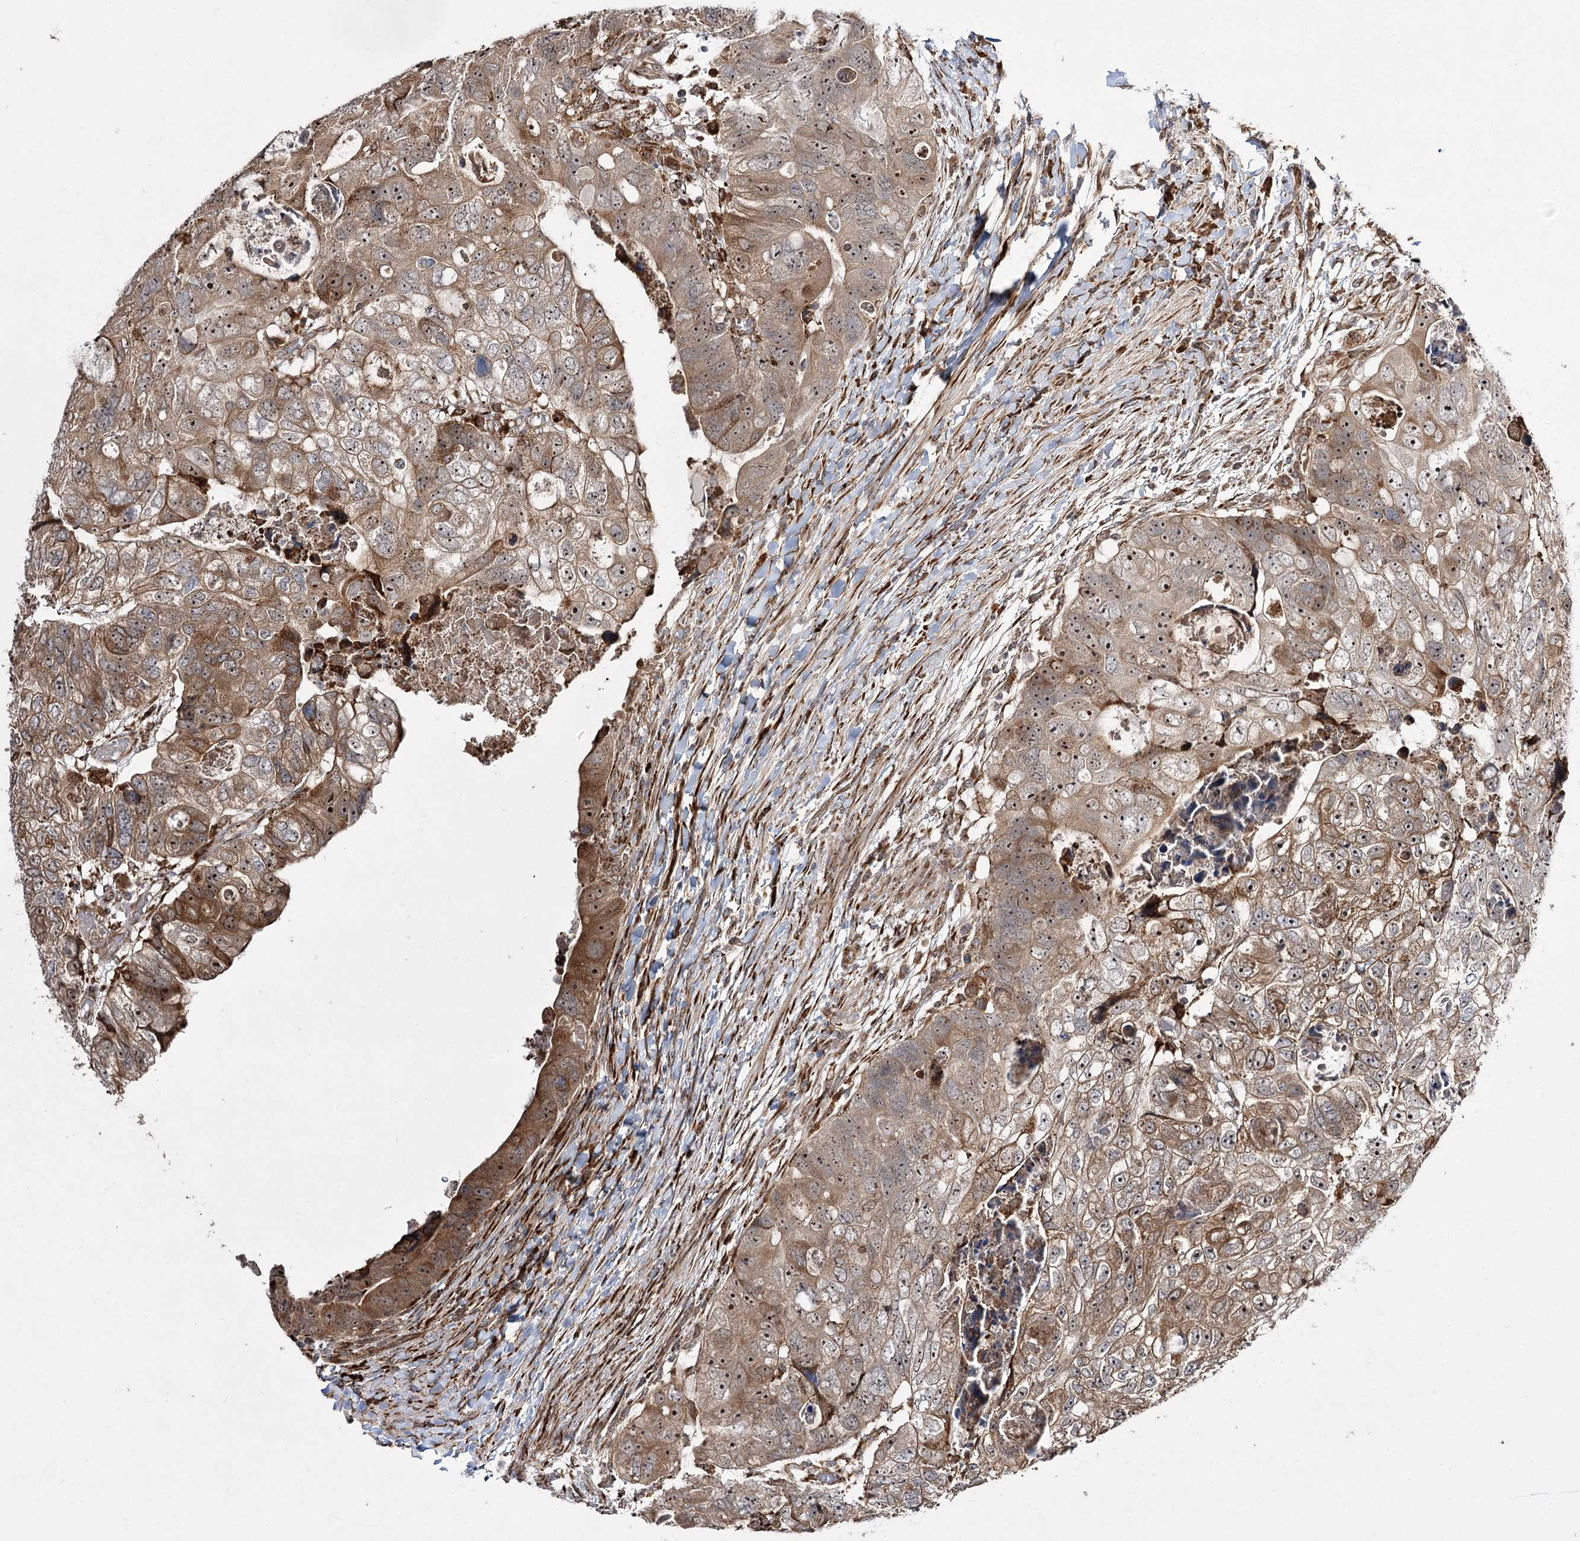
{"staining": {"intensity": "moderate", "quantity": ">75%", "location": "cytoplasmic/membranous,nuclear"}, "tissue": "colorectal cancer", "cell_type": "Tumor cells", "image_type": "cancer", "snomed": [{"axis": "morphology", "description": "Adenocarcinoma, NOS"}, {"axis": "topography", "description": "Rectum"}], "caption": "High-magnification brightfield microscopy of colorectal adenocarcinoma stained with DAB (3,3'-diaminobenzidine) (brown) and counterstained with hematoxylin (blue). tumor cells exhibit moderate cytoplasmic/membranous and nuclear positivity is seen in about>75% of cells.", "gene": "FANCL", "patient": {"sex": "male", "age": 59}}